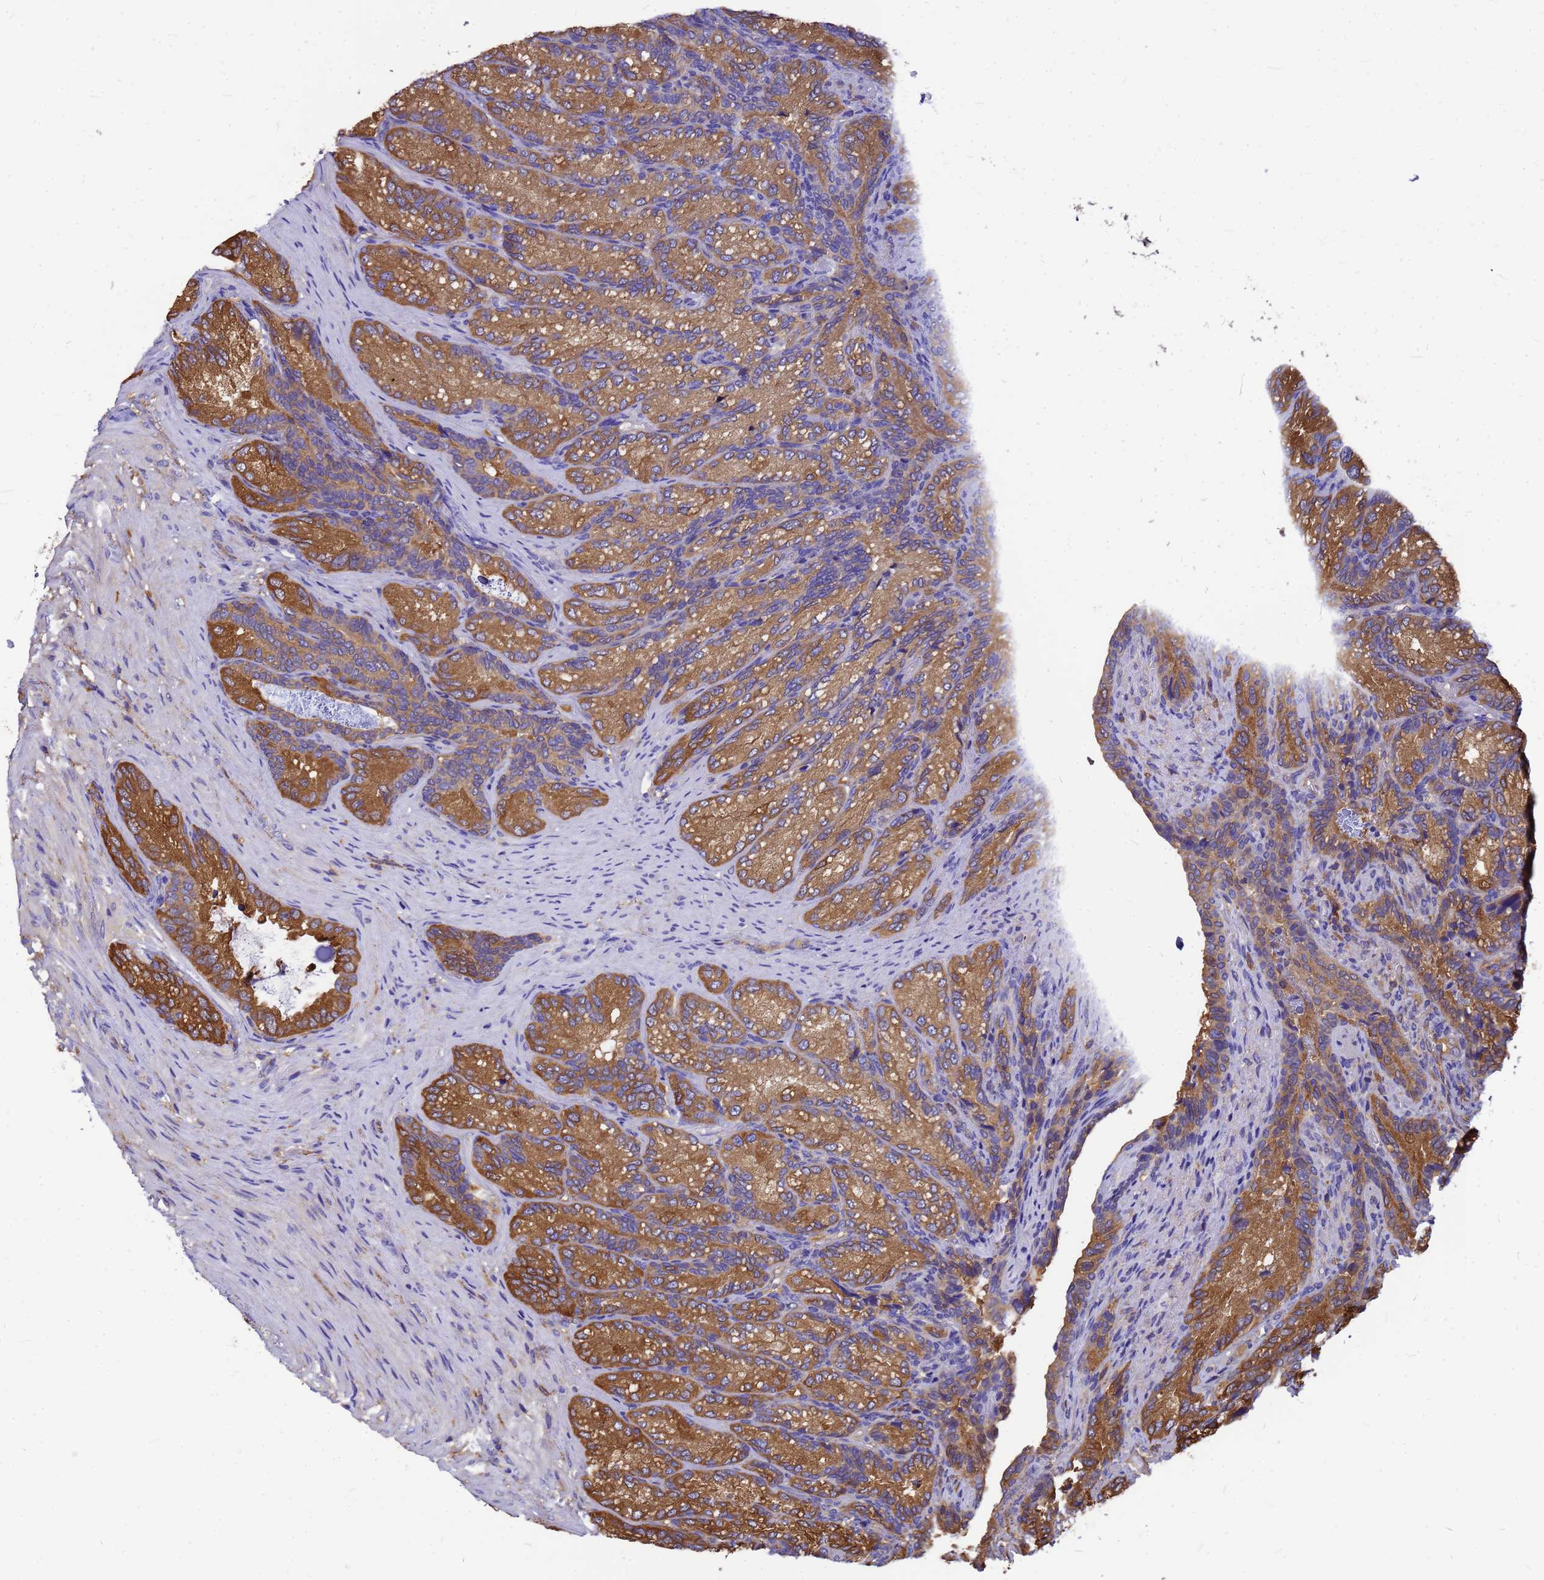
{"staining": {"intensity": "moderate", "quantity": ">75%", "location": "cytoplasmic/membranous"}, "tissue": "seminal vesicle", "cell_type": "Glandular cells", "image_type": "normal", "snomed": [{"axis": "morphology", "description": "Normal tissue, NOS"}, {"axis": "topography", "description": "Seminal veicle"}], "caption": "Immunohistochemical staining of normal human seminal vesicle demonstrates moderate cytoplasmic/membranous protein expression in approximately >75% of glandular cells. (DAB (3,3'-diaminobenzidine) IHC, brown staining for protein, blue staining for nuclei).", "gene": "GID4", "patient": {"sex": "male", "age": 58}}